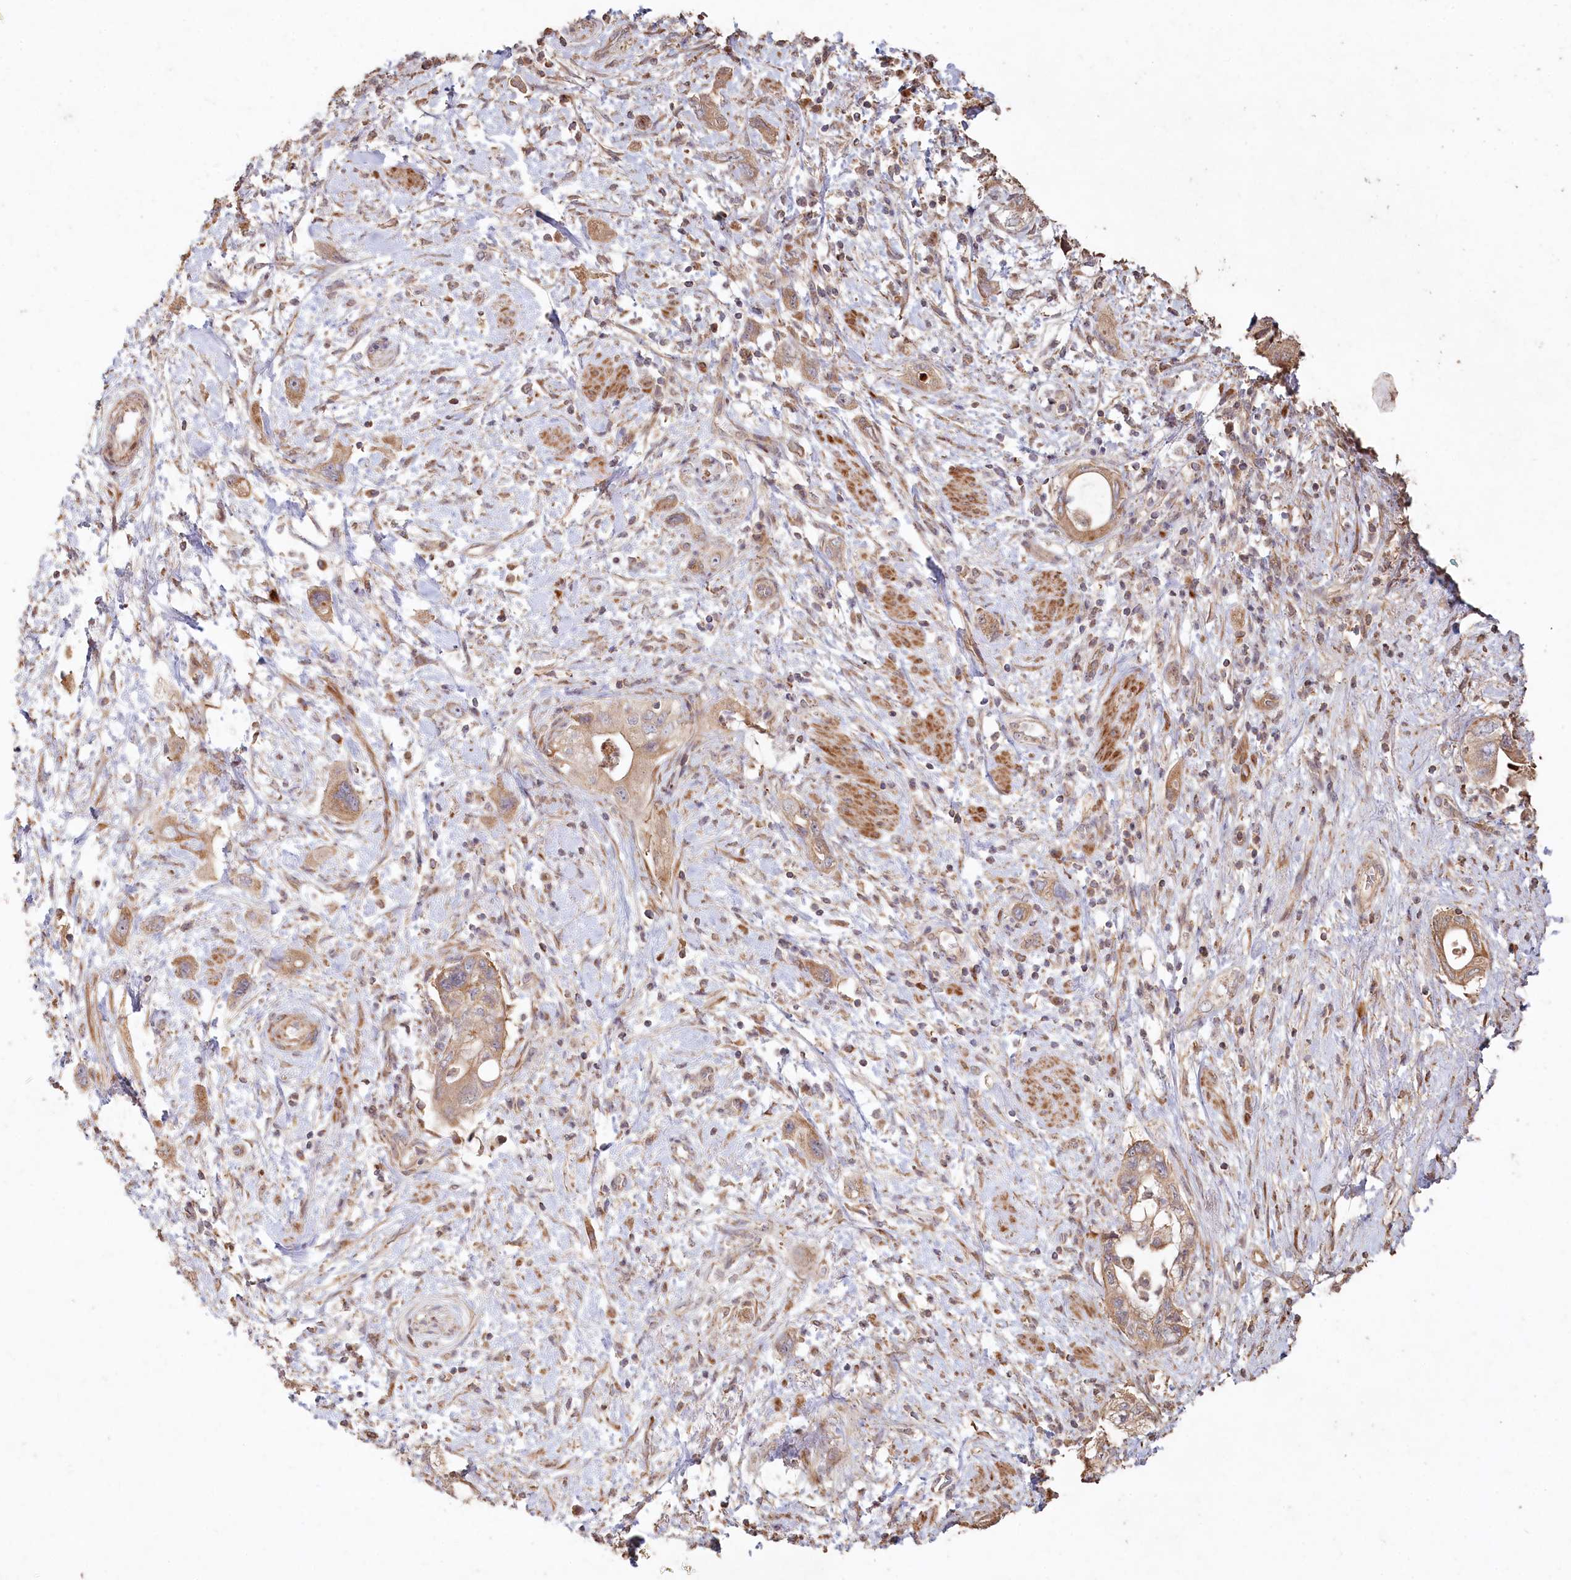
{"staining": {"intensity": "moderate", "quantity": "25%-75%", "location": "cytoplasmic/membranous"}, "tissue": "pancreatic cancer", "cell_type": "Tumor cells", "image_type": "cancer", "snomed": [{"axis": "morphology", "description": "Adenocarcinoma, NOS"}, {"axis": "topography", "description": "Pancreas"}], "caption": "Protein staining of pancreatic cancer tissue exhibits moderate cytoplasmic/membranous positivity in about 25%-75% of tumor cells. Using DAB (3,3'-diaminobenzidine) (brown) and hematoxylin (blue) stains, captured at high magnification using brightfield microscopy.", "gene": "HAL", "patient": {"sex": "female", "age": 73}}